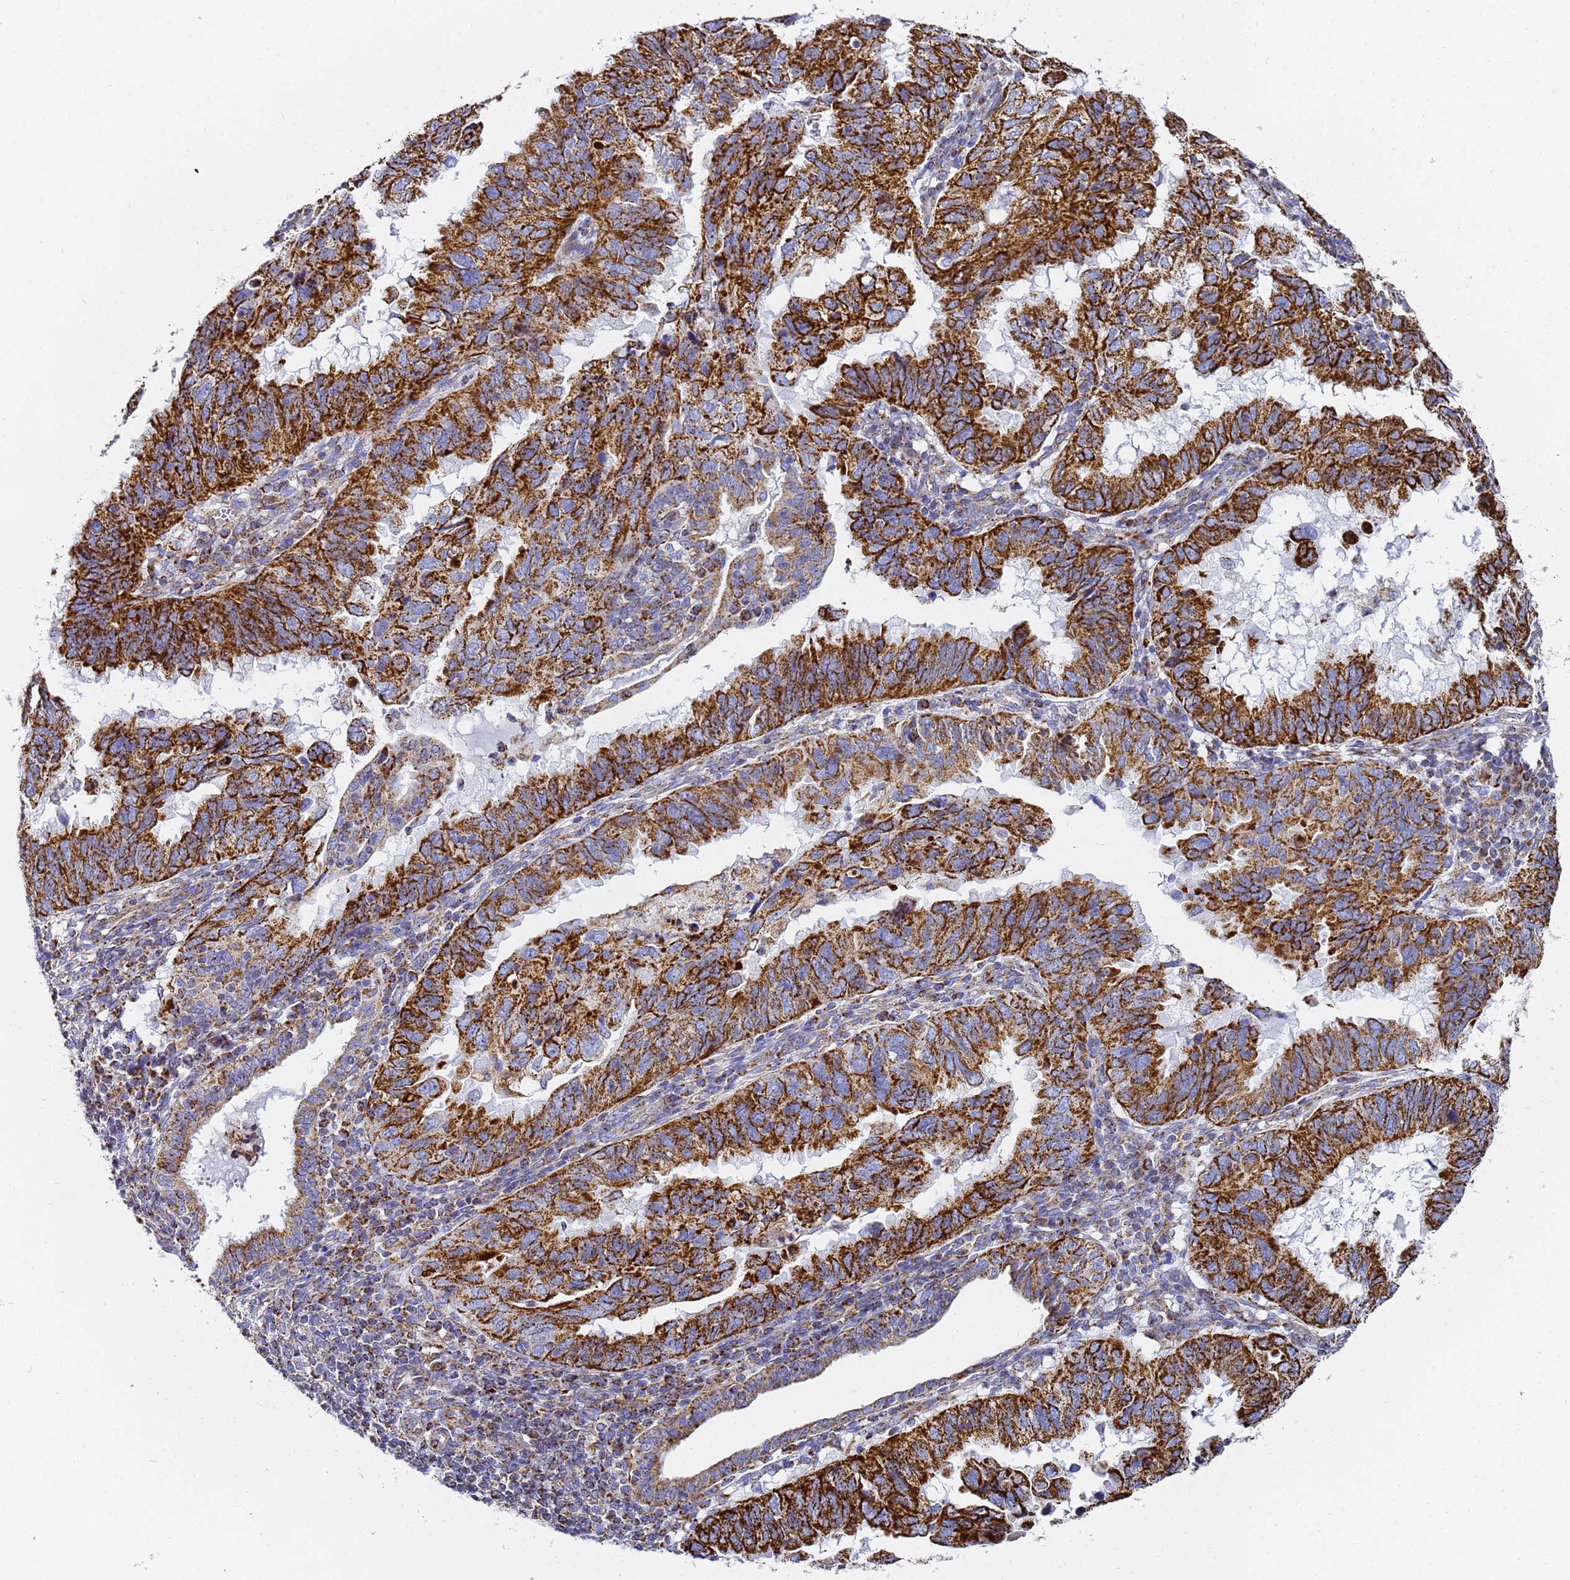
{"staining": {"intensity": "strong", "quantity": ">75%", "location": "cytoplasmic/membranous"}, "tissue": "endometrial cancer", "cell_type": "Tumor cells", "image_type": "cancer", "snomed": [{"axis": "morphology", "description": "Adenocarcinoma, NOS"}, {"axis": "topography", "description": "Uterus"}], "caption": "Strong cytoplasmic/membranous expression for a protein is seen in approximately >75% of tumor cells of endometrial cancer using IHC.", "gene": "CNIH4", "patient": {"sex": "female", "age": 77}}